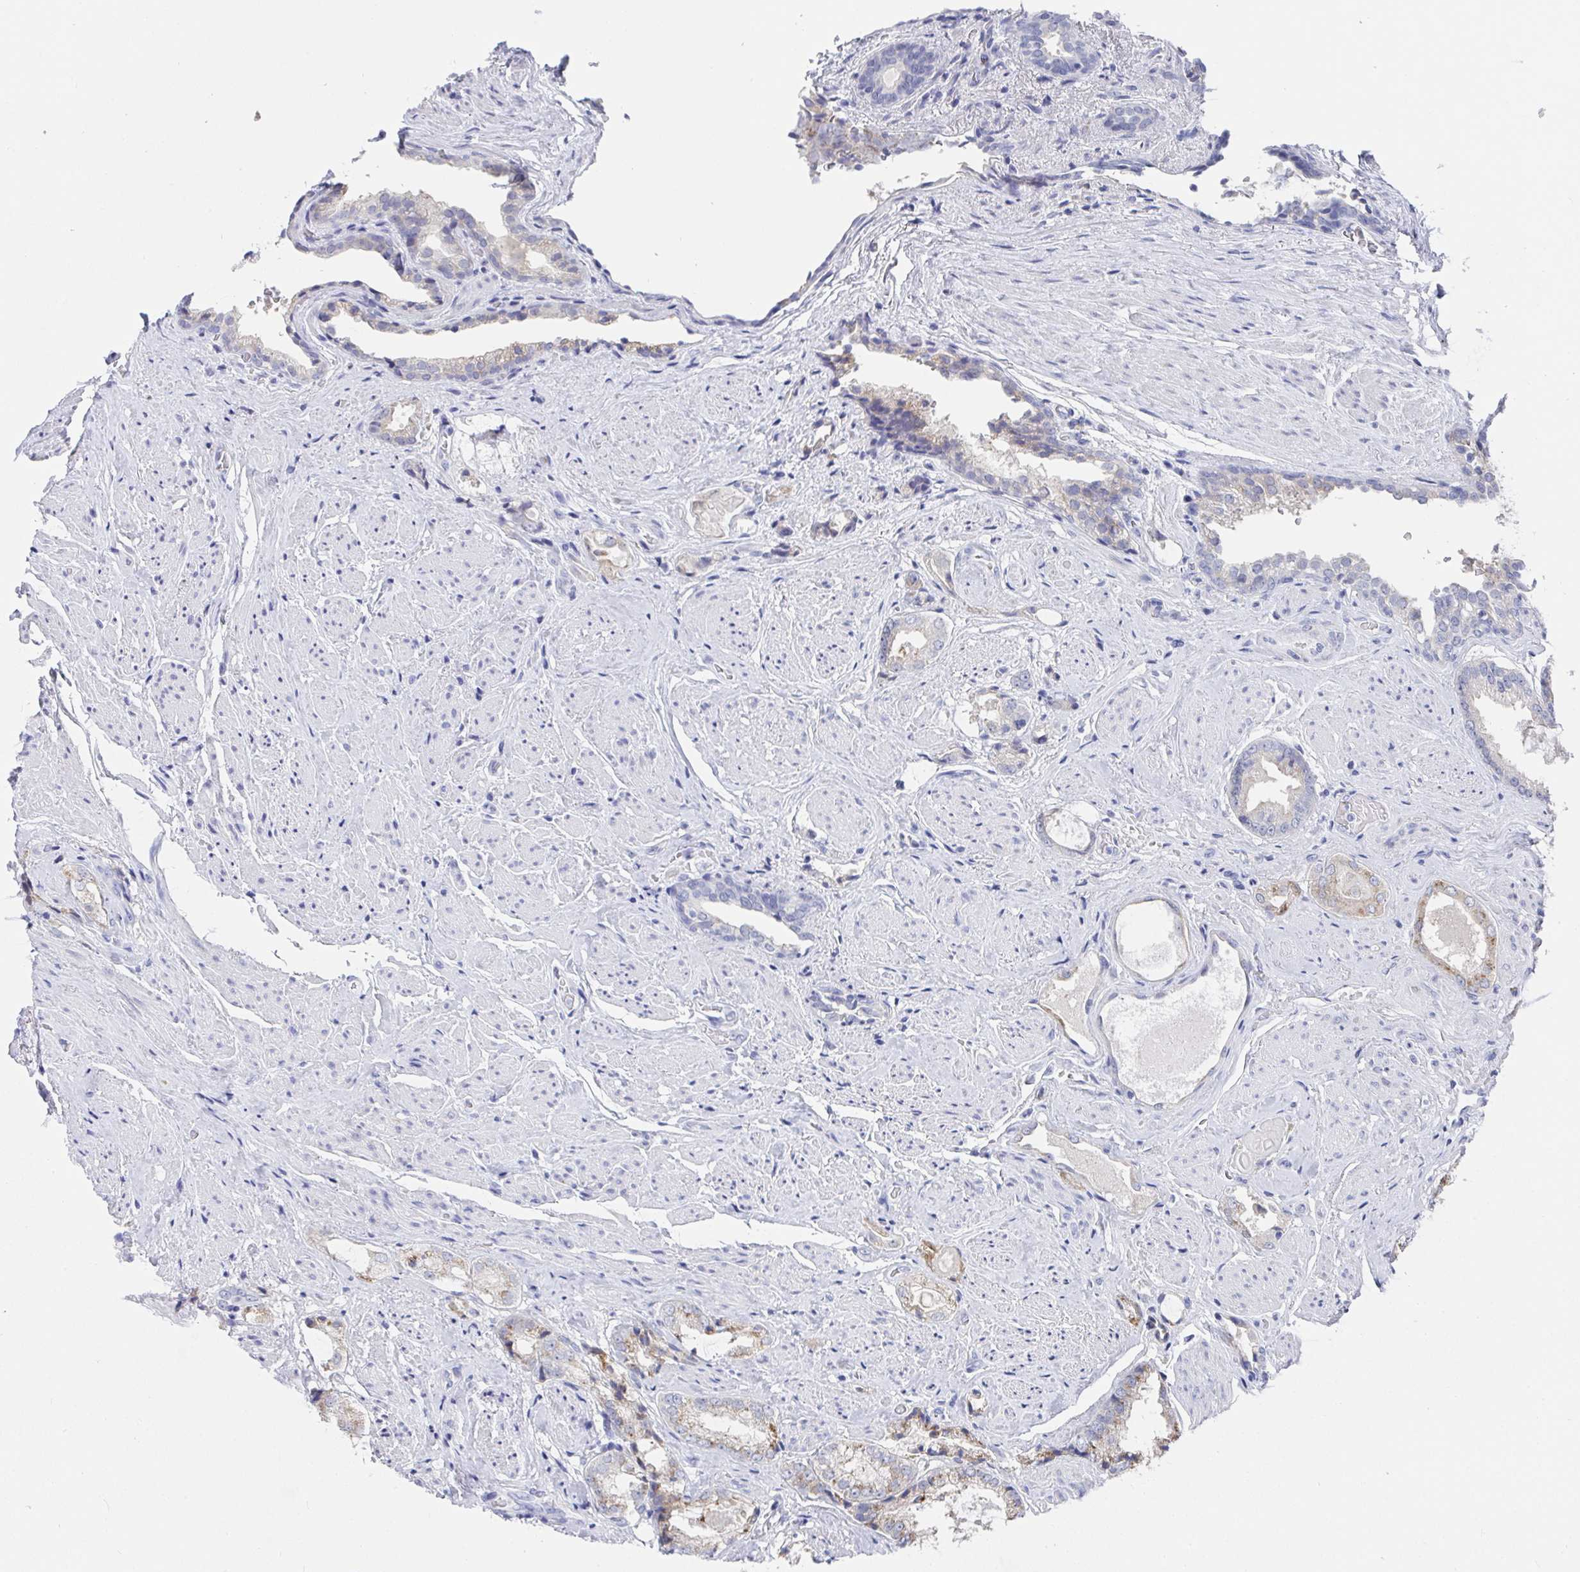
{"staining": {"intensity": "weak", "quantity": "25%-75%", "location": "cytoplasmic/membranous"}, "tissue": "prostate cancer", "cell_type": "Tumor cells", "image_type": "cancer", "snomed": [{"axis": "morphology", "description": "Adenocarcinoma, High grade"}, {"axis": "topography", "description": "Prostate"}], "caption": "Protein staining of prostate cancer (high-grade adenocarcinoma) tissue demonstrates weak cytoplasmic/membranous expression in about 25%-75% of tumor cells. (DAB IHC with brightfield microscopy, high magnification).", "gene": "TAS2R39", "patient": {"sex": "male", "age": 65}}